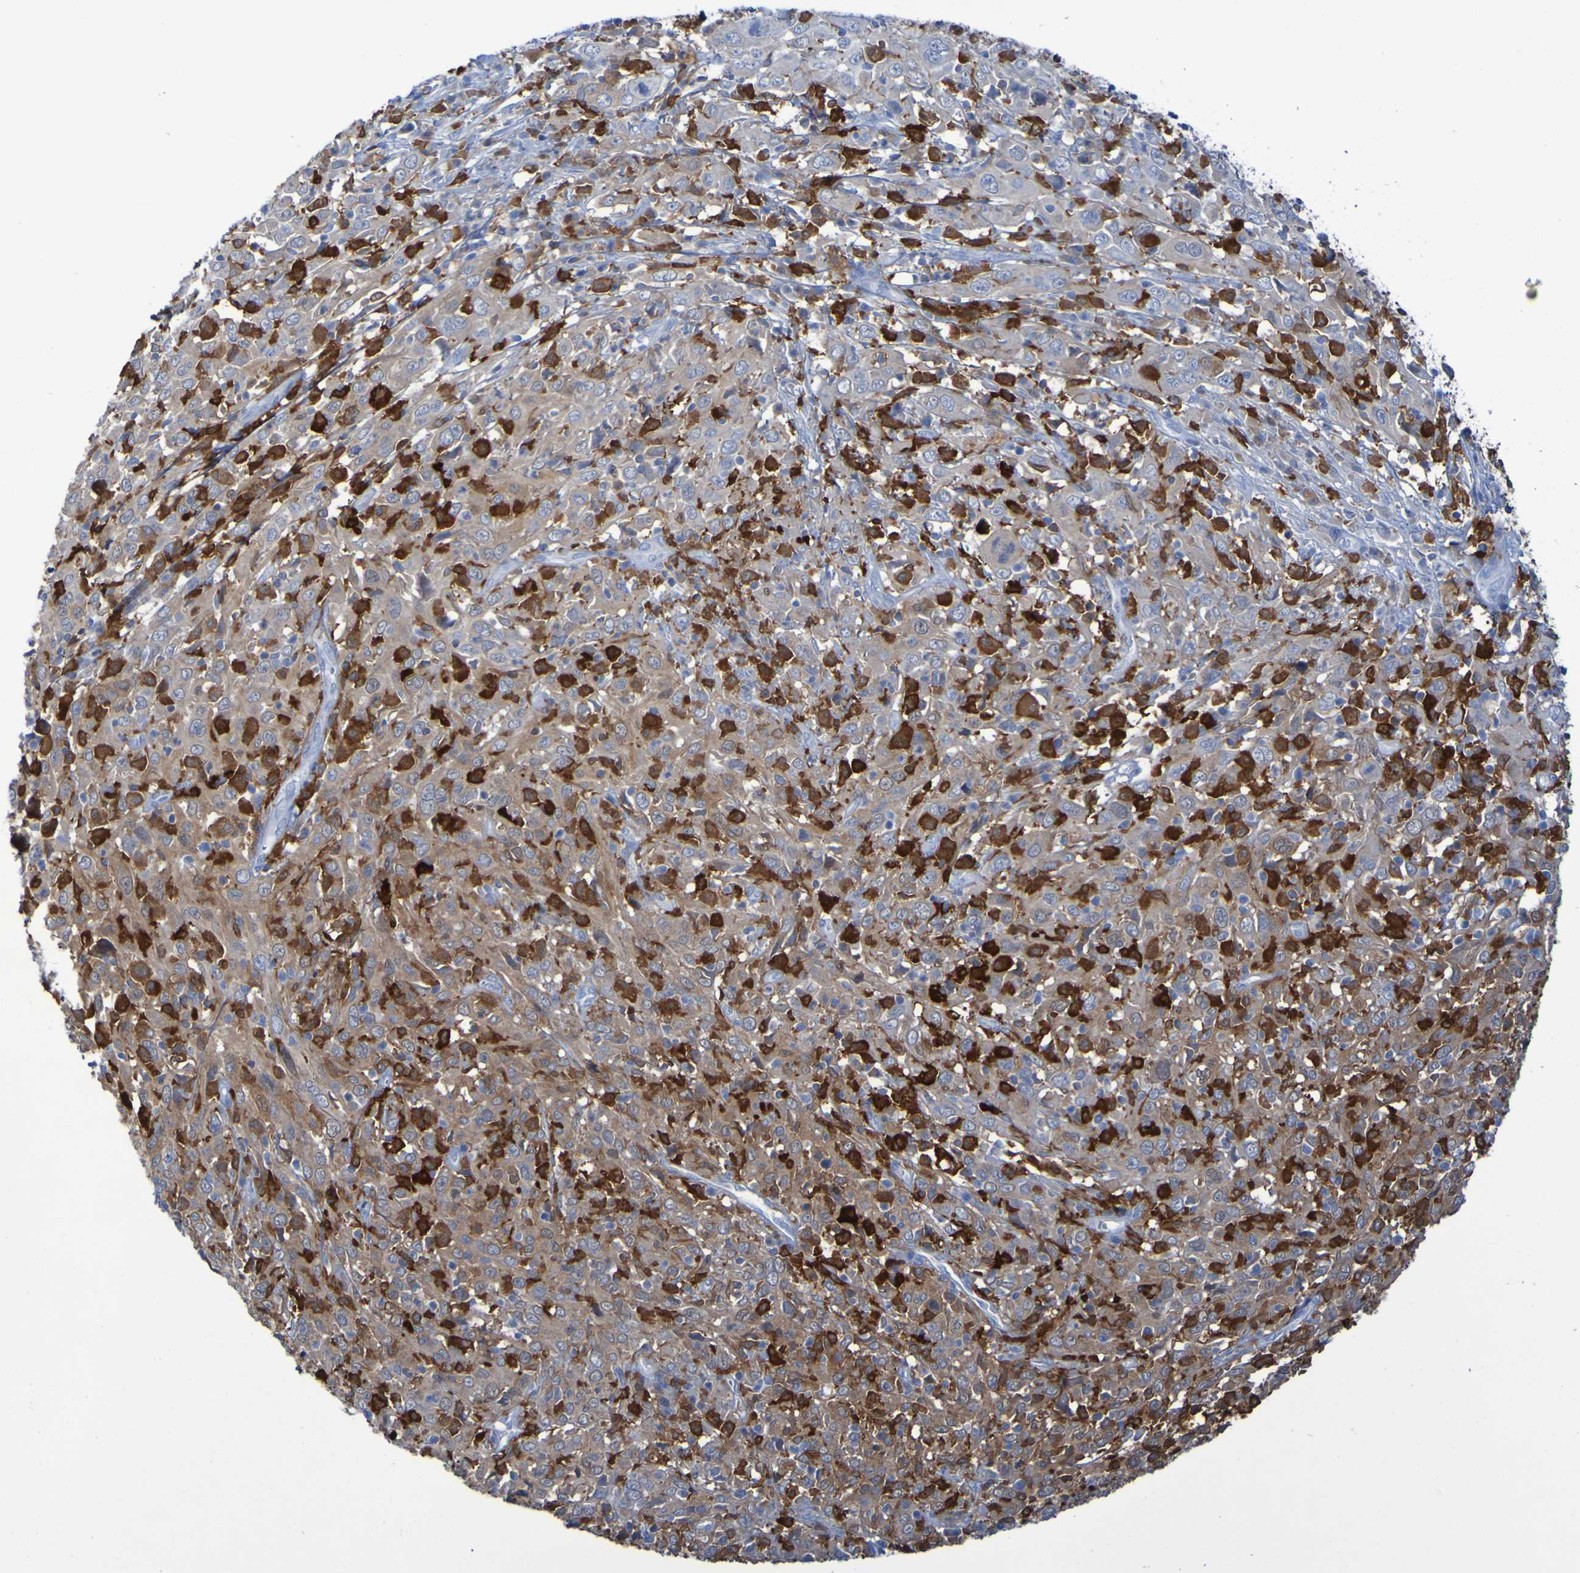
{"staining": {"intensity": "strong", "quantity": "25%-75%", "location": "cytoplasmic/membranous"}, "tissue": "cervical cancer", "cell_type": "Tumor cells", "image_type": "cancer", "snomed": [{"axis": "morphology", "description": "Squamous cell carcinoma, NOS"}, {"axis": "topography", "description": "Cervix"}], "caption": "This micrograph displays IHC staining of human cervical squamous cell carcinoma, with high strong cytoplasmic/membranous positivity in approximately 25%-75% of tumor cells.", "gene": "MPPE1", "patient": {"sex": "female", "age": 46}}